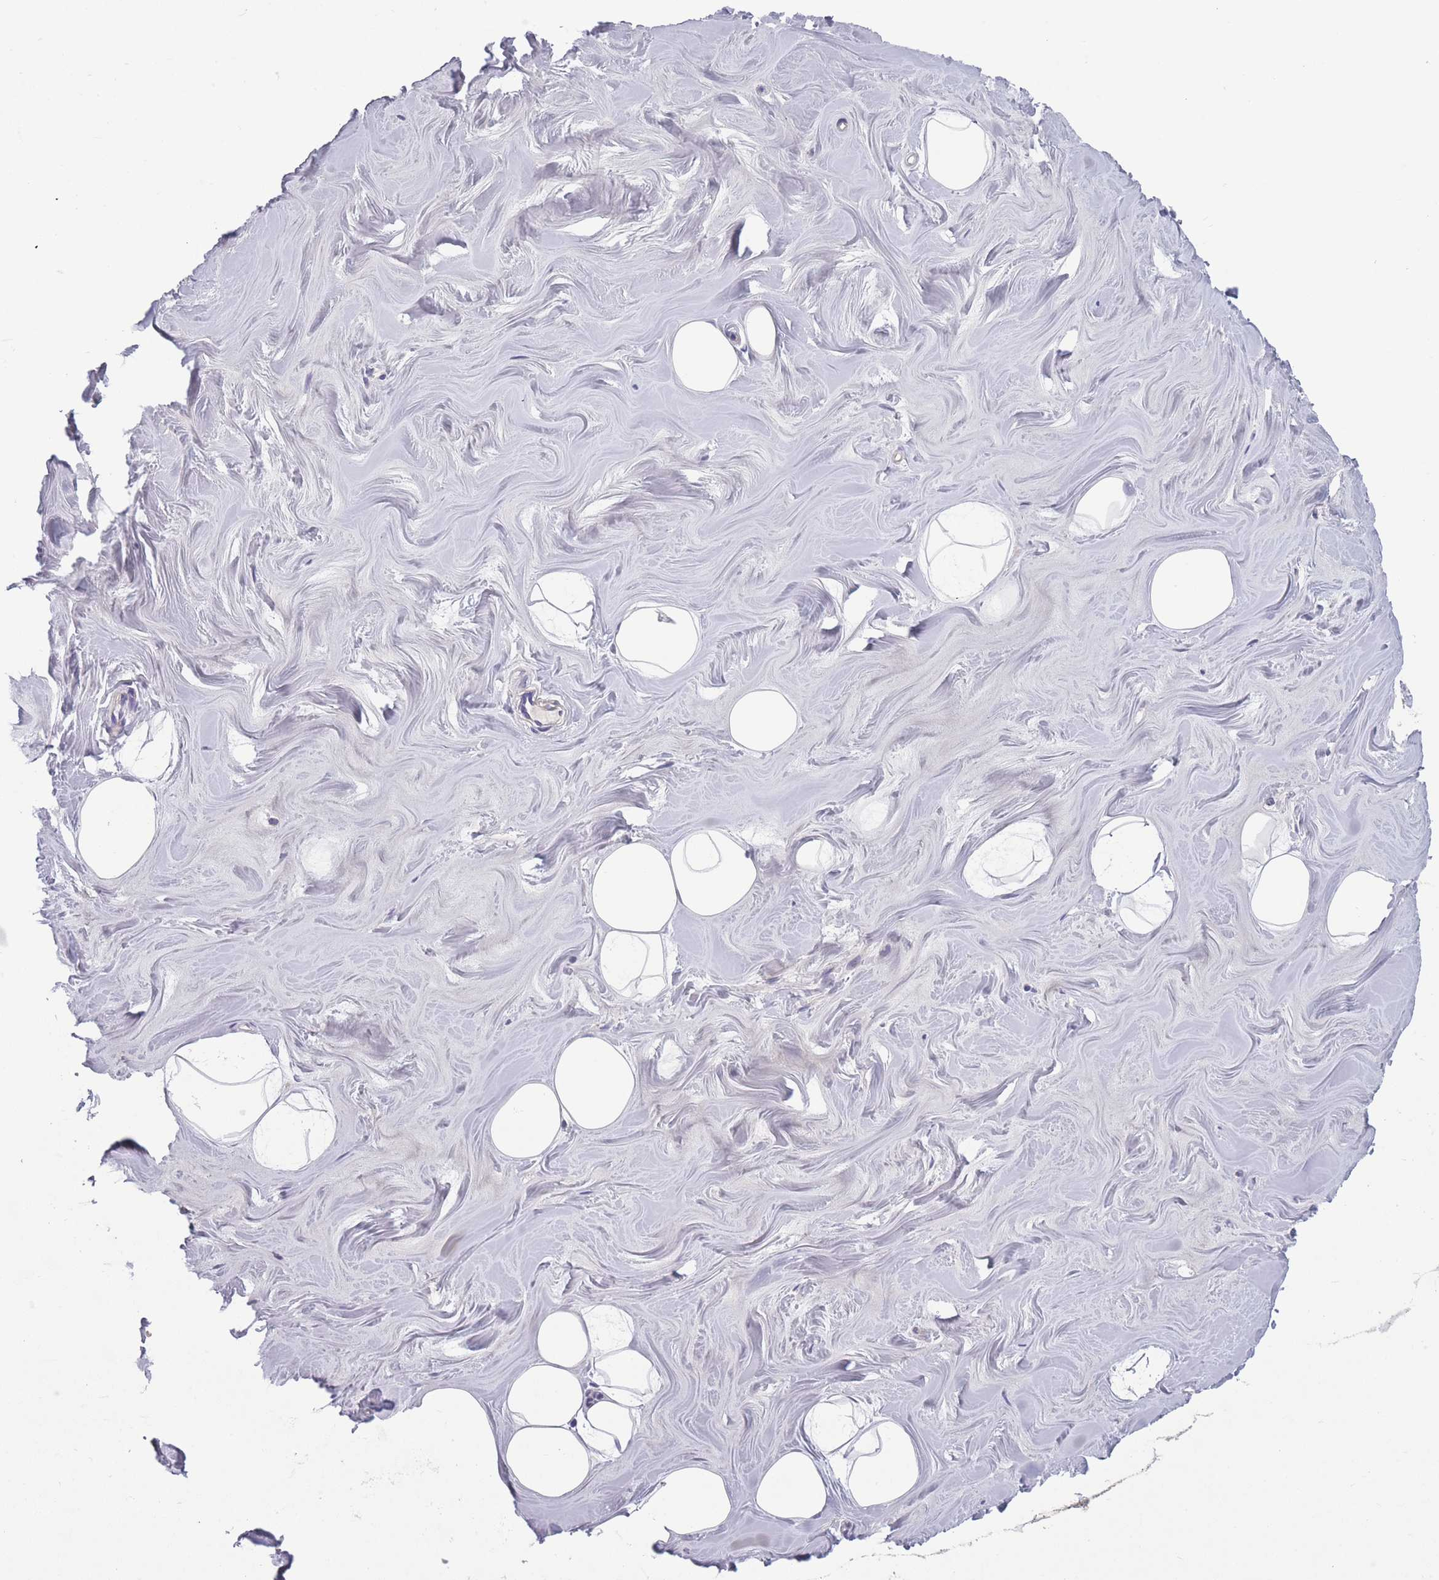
{"staining": {"intensity": "negative", "quantity": "none", "location": "none"}, "tissue": "breast", "cell_type": "Adipocytes", "image_type": "normal", "snomed": [{"axis": "morphology", "description": "Normal tissue, NOS"}, {"axis": "topography", "description": "Breast"}], "caption": "Immunohistochemical staining of benign human breast displays no significant expression in adipocytes. (Brightfield microscopy of DAB (3,3'-diaminobenzidine) IHC at high magnification).", "gene": "OR4C5", "patient": {"sex": "female", "age": 25}}